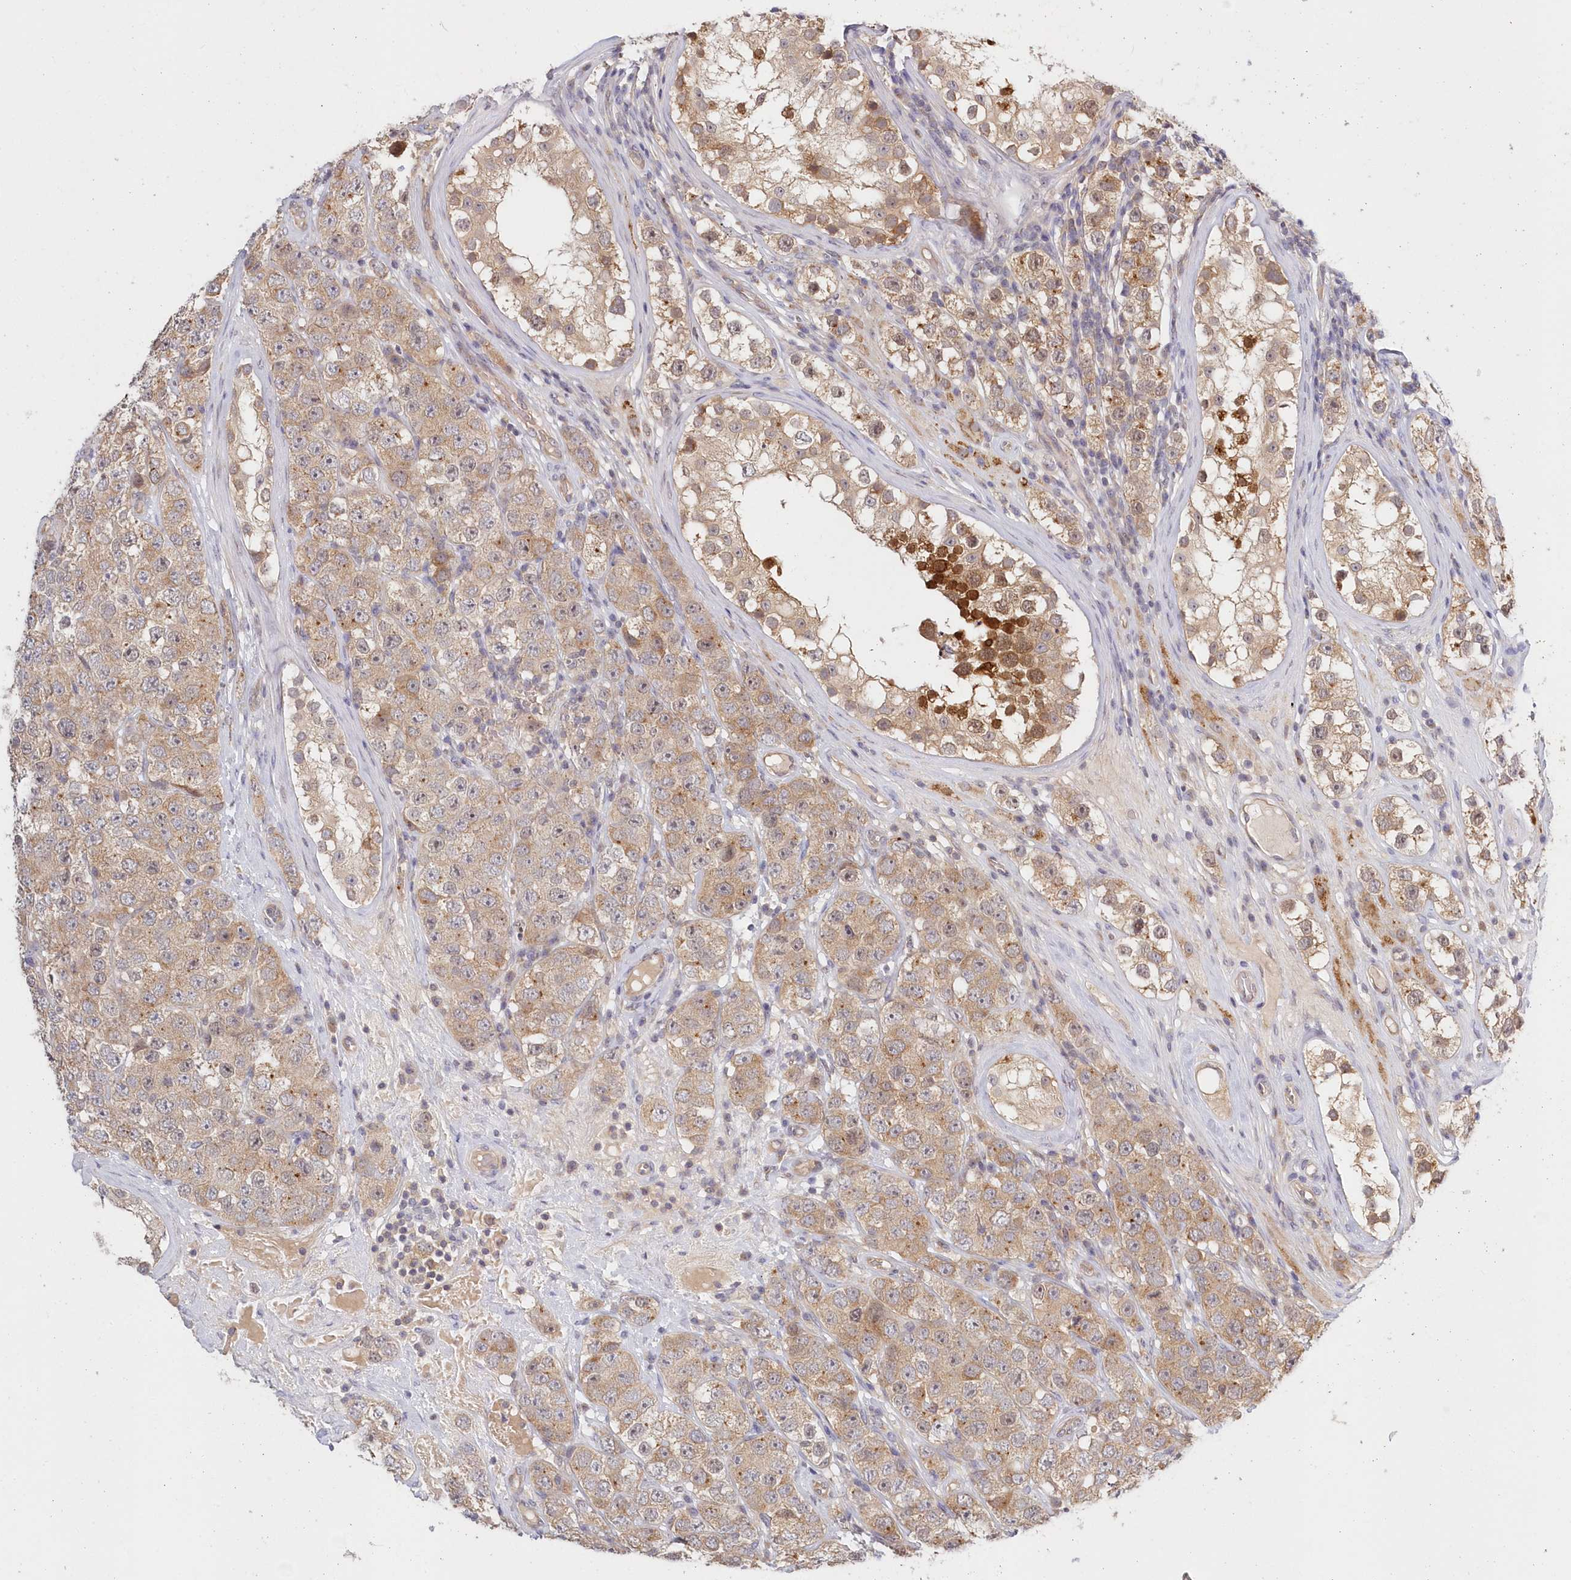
{"staining": {"intensity": "moderate", "quantity": ">75%", "location": "cytoplasmic/membranous"}, "tissue": "testis cancer", "cell_type": "Tumor cells", "image_type": "cancer", "snomed": [{"axis": "morphology", "description": "Seminoma, NOS"}, {"axis": "topography", "description": "Testis"}], "caption": "Human testis seminoma stained for a protein (brown) shows moderate cytoplasmic/membranous positive expression in approximately >75% of tumor cells.", "gene": "KATNA1", "patient": {"sex": "male", "age": 28}}